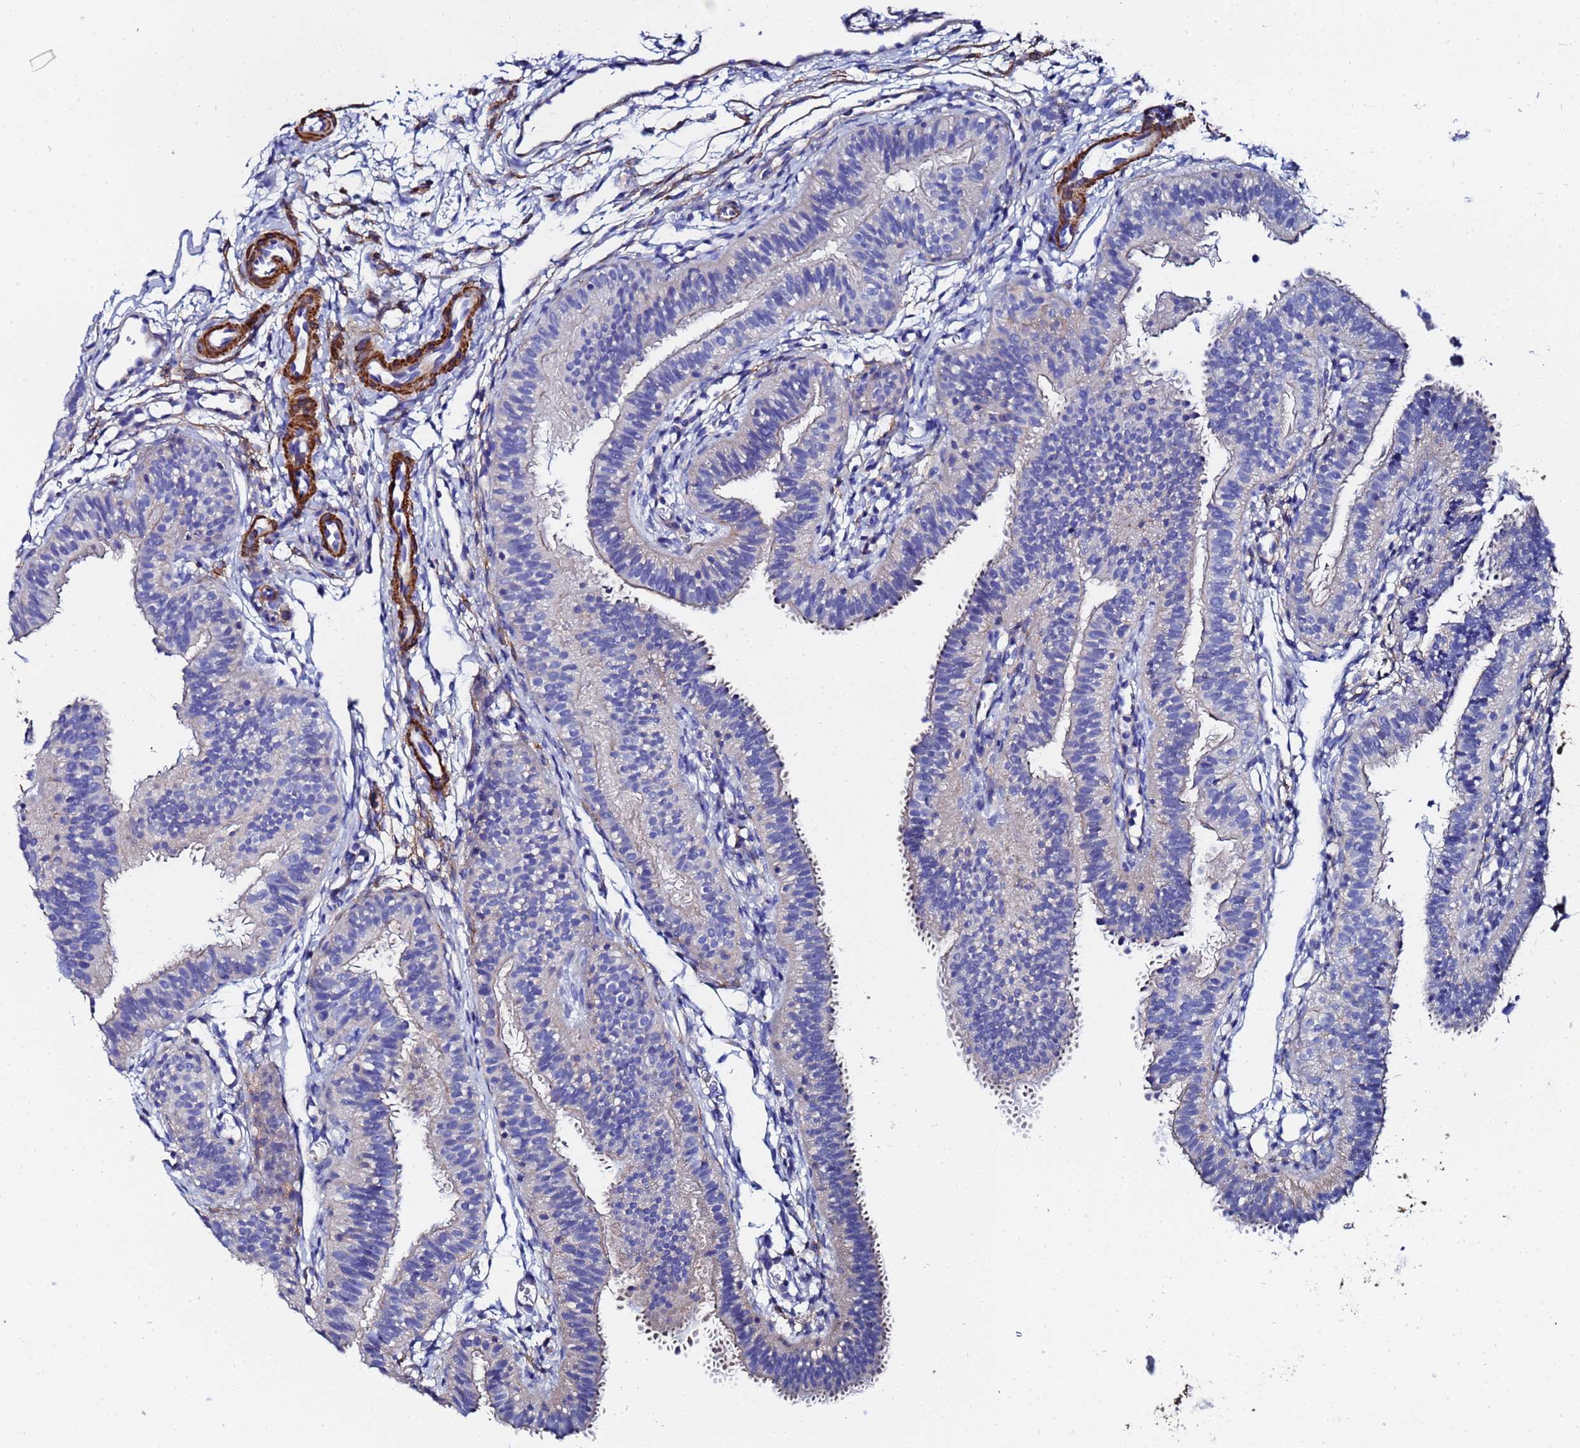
{"staining": {"intensity": "weak", "quantity": "25%-75%", "location": "cytoplasmic/membranous"}, "tissue": "fallopian tube", "cell_type": "Glandular cells", "image_type": "normal", "snomed": [{"axis": "morphology", "description": "Normal tissue, NOS"}, {"axis": "topography", "description": "Fallopian tube"}], "caption": "The image shows immunohistochemical staining of benign fallopian tube. There is weak cytoplasmic/membranous positivity is identified in about 25%-75% of glandular cells.", "gene": "RAB39A", "patient": {"sex": "female", "age": 35}}